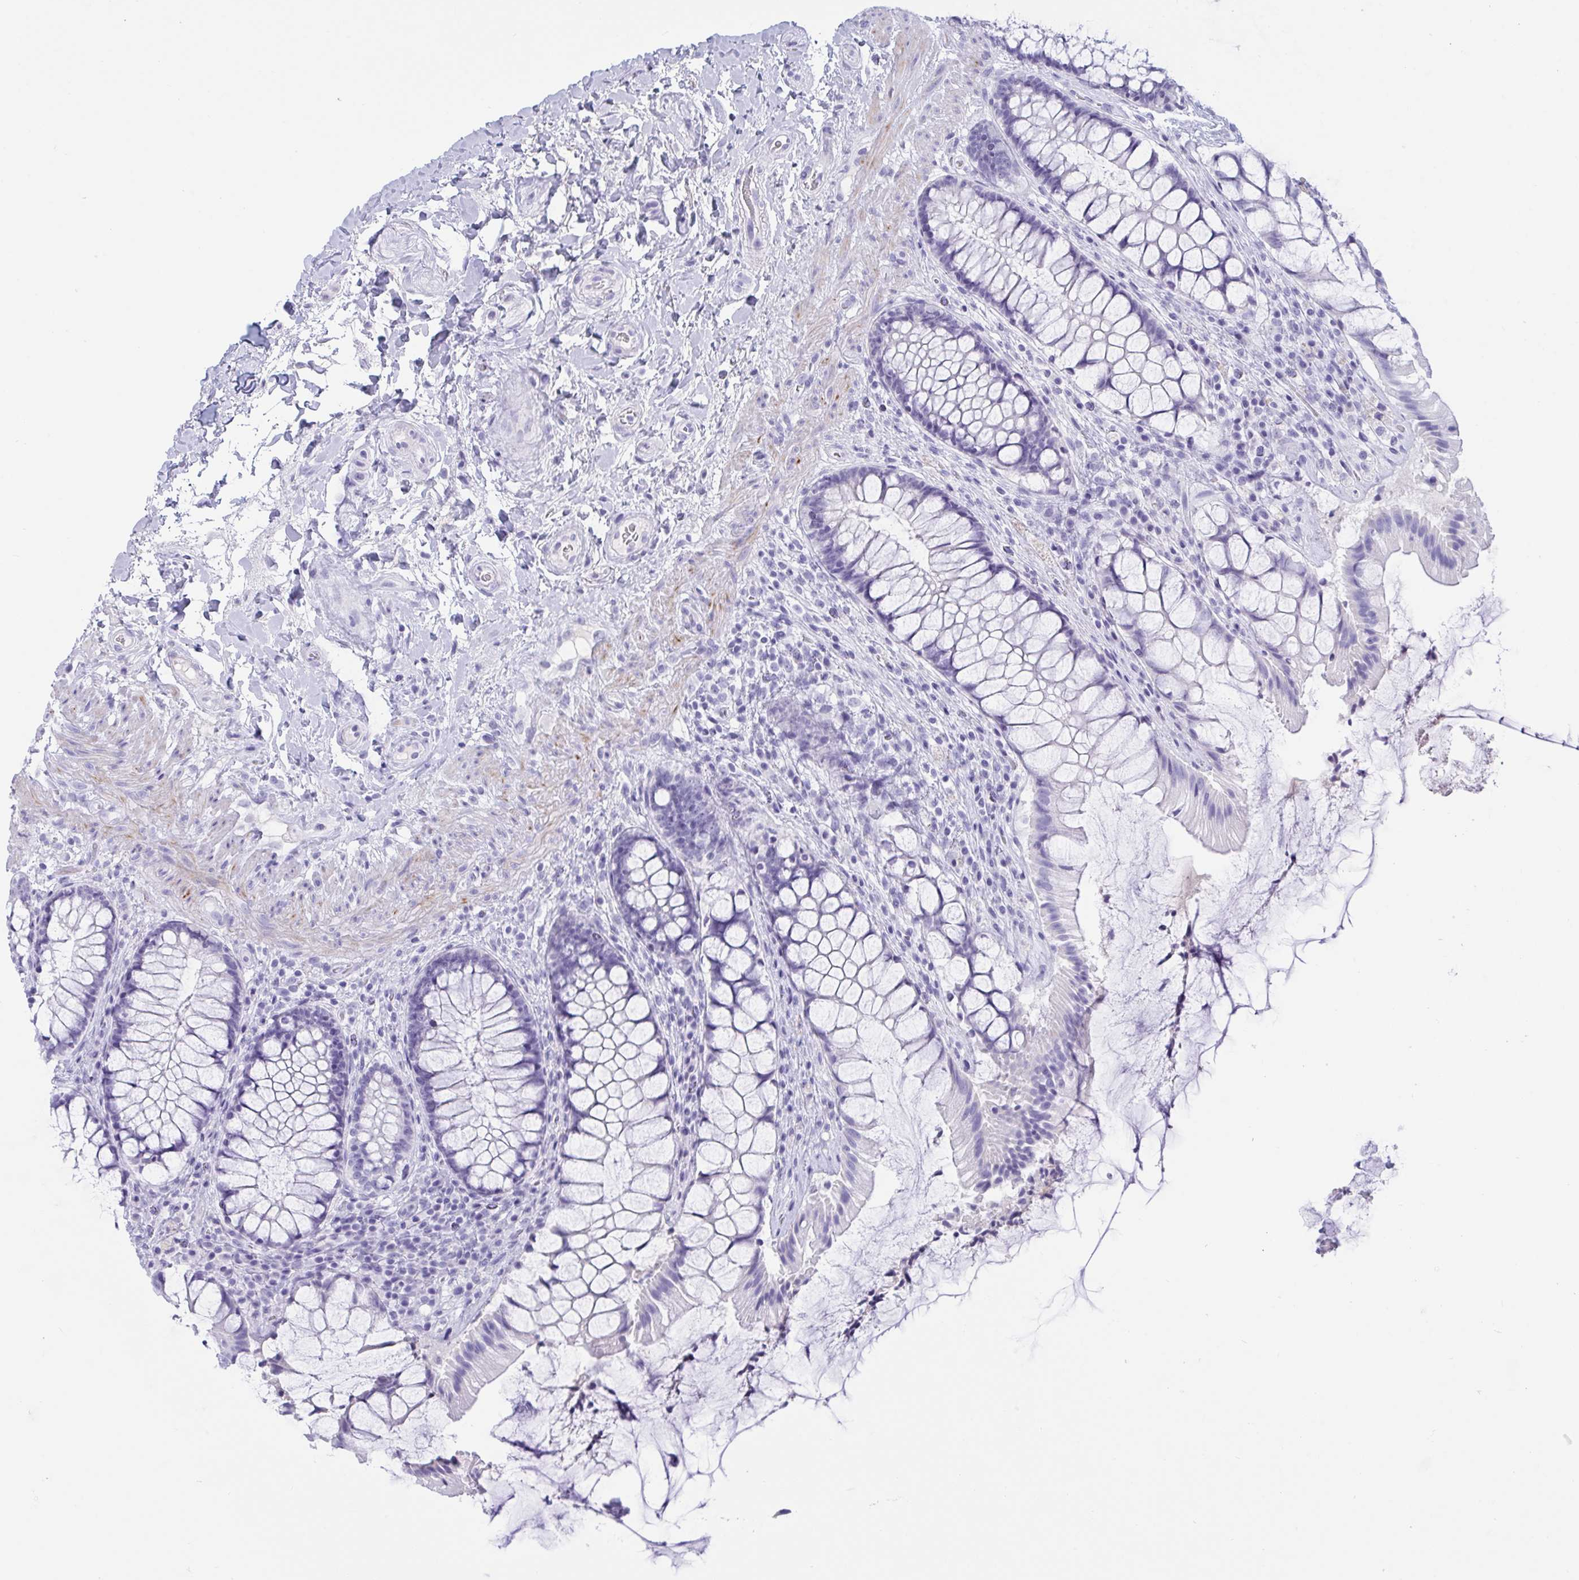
{"staining": {"intensity": "negative", "quantity": "none", "location": "none"}, "tissue": "rectum", "cell_type": "Glandular cells", "image_type": "normal", "snomed": [{"axis": "morphology", "description": "Normal tissue, NOS"}, {"axis": "topography", "description": "Rectum"}], "caption": "This is an immunohistochemistry (IHC) histopathology image of benign rectum. There is no staining in glandular cells.", "gene": "OXLD1", "patient": {"sex": "female", "age": 58}}